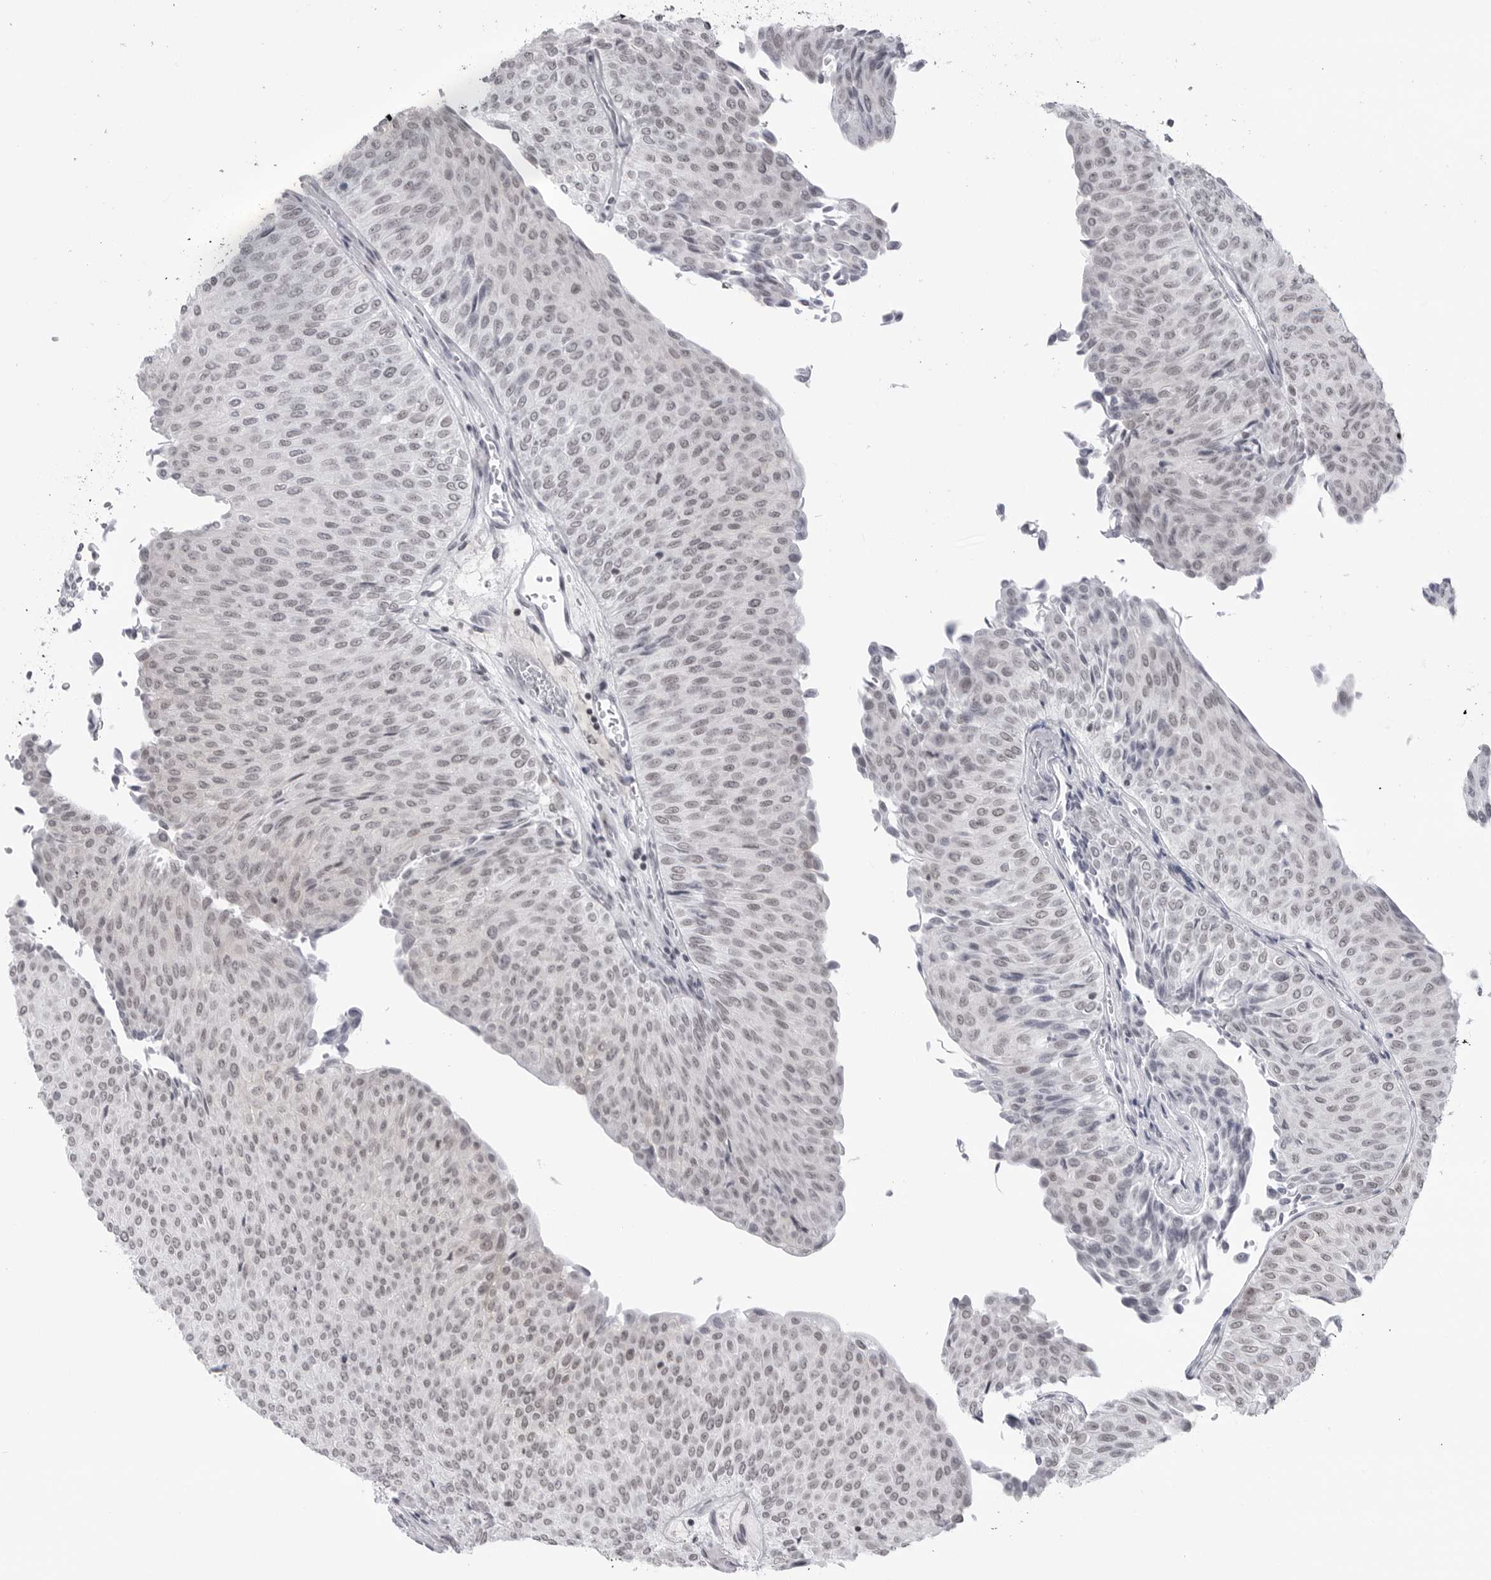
{"staining": {"intensity": "negative", "quantity": "none", "location": "none"}, "tissue": "urothelial cancer", "cell_type": "Tumor cells", "image_type": "cancer", "snomed": [{"axis": "morphology", "description": "Urothelial carcinoma, Low grade"}, {"axis": "topography", "description": "Urinary bladder"}], "caption": "The immunohistochemistry (IHC) histopathology image has no significant expression in tumor cells of urothelial cancer tissue.", "gene": "TRIM66", "patient": {"sex": "male", "age": 78}}